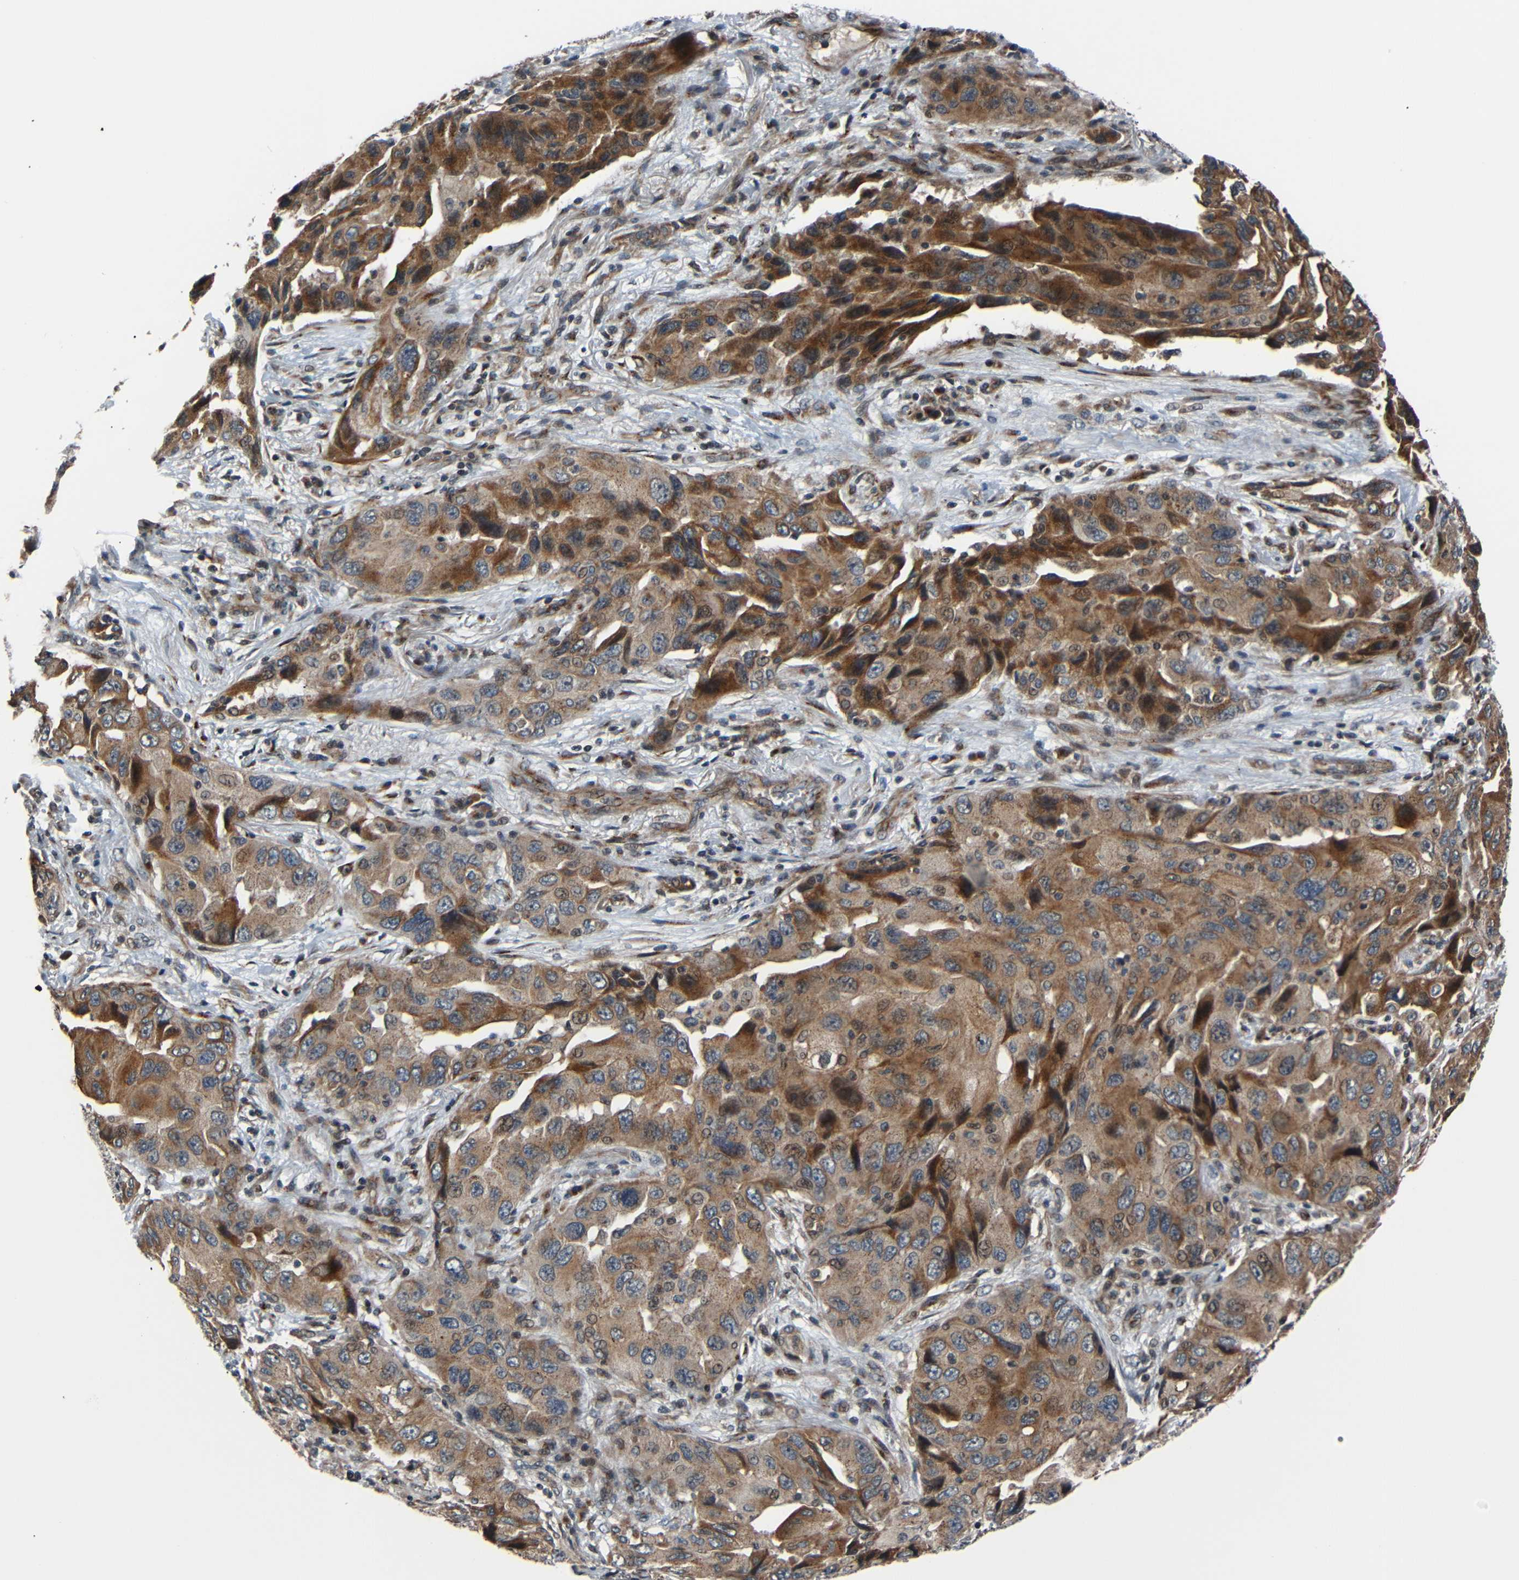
{"staining": {"intensity": "moderate", "quantity": ">75%", "location": "cytoplasmic/membranous,nuclear"}, "tissue": "lung cancer", "cell_type": "Tumor cells", "image_type": "cancer", "snomed": [{"axis": "morphology", "description": "Adenocarcinoma, NOS"}, {"axis": "topography", "description": "Lung"}], "caption": "Lung cancer (adenocarcinoma) stained with IHC exhibits moderate cytoplasmic/membranous and nuclear expression in about >75% of tumor cells.", "gene": "AKAP9", "patient": {"sex": "female", "age": 65}}